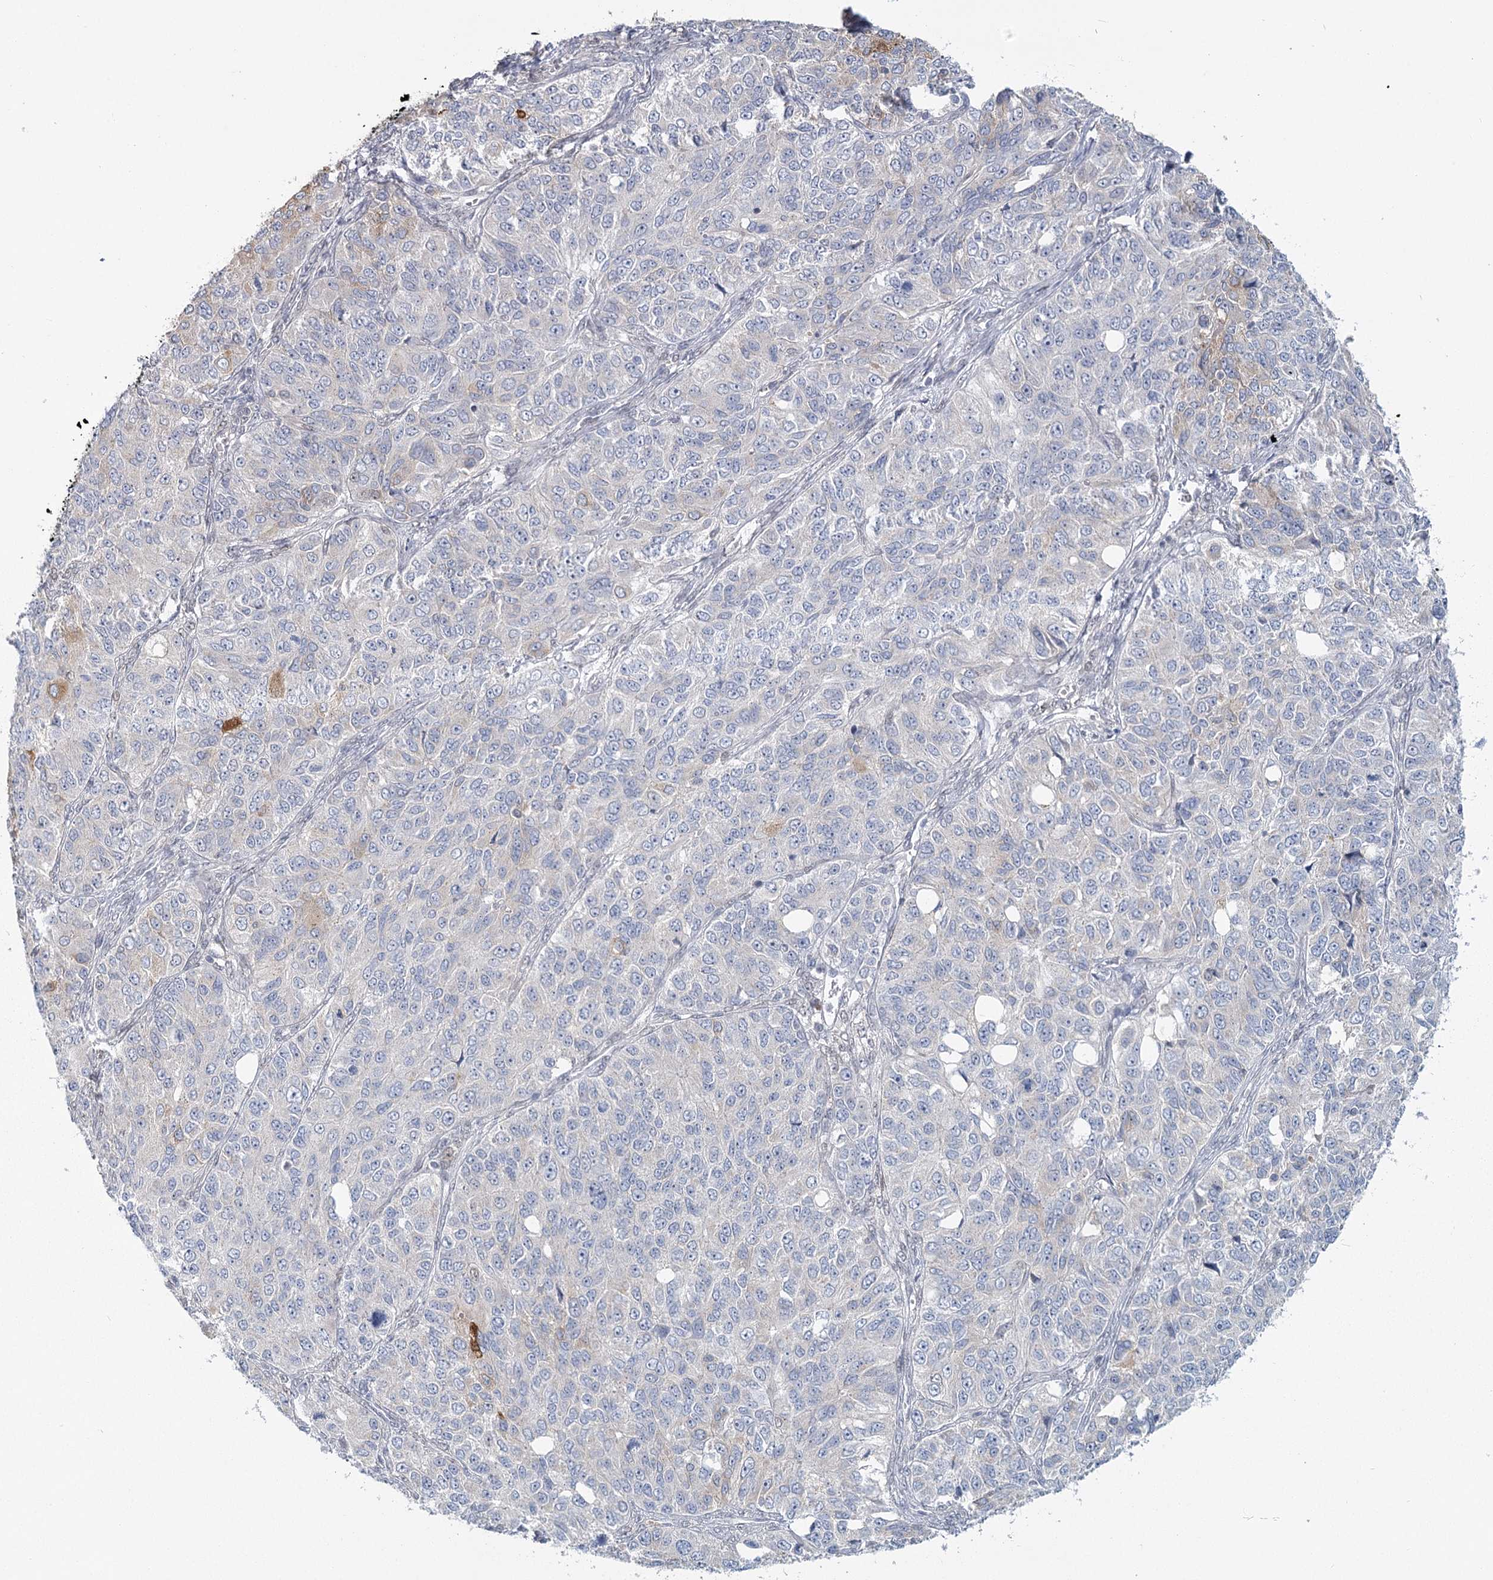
{"staining": {"intensity": "moderate", "quantity": "<25%", "location": "cytoplasmic/membranous"}, "tissue": "ovarian cancer", "cell_type": "Tumor cells", "image_type": "cancer", "snomed": [{"axis": "morphology", "description": "Carcinoma, endometroid"}, {"axis": "topography", "description": "Ovary"}], "caption": "Protein staining of ovarian endometroid carcinoma tissue demonstrates moderate cytoplasmic/membranous expression in about <25% of tumor cells.", "gene": "USP11", "patient": {"sex": "female", "age": 51}}